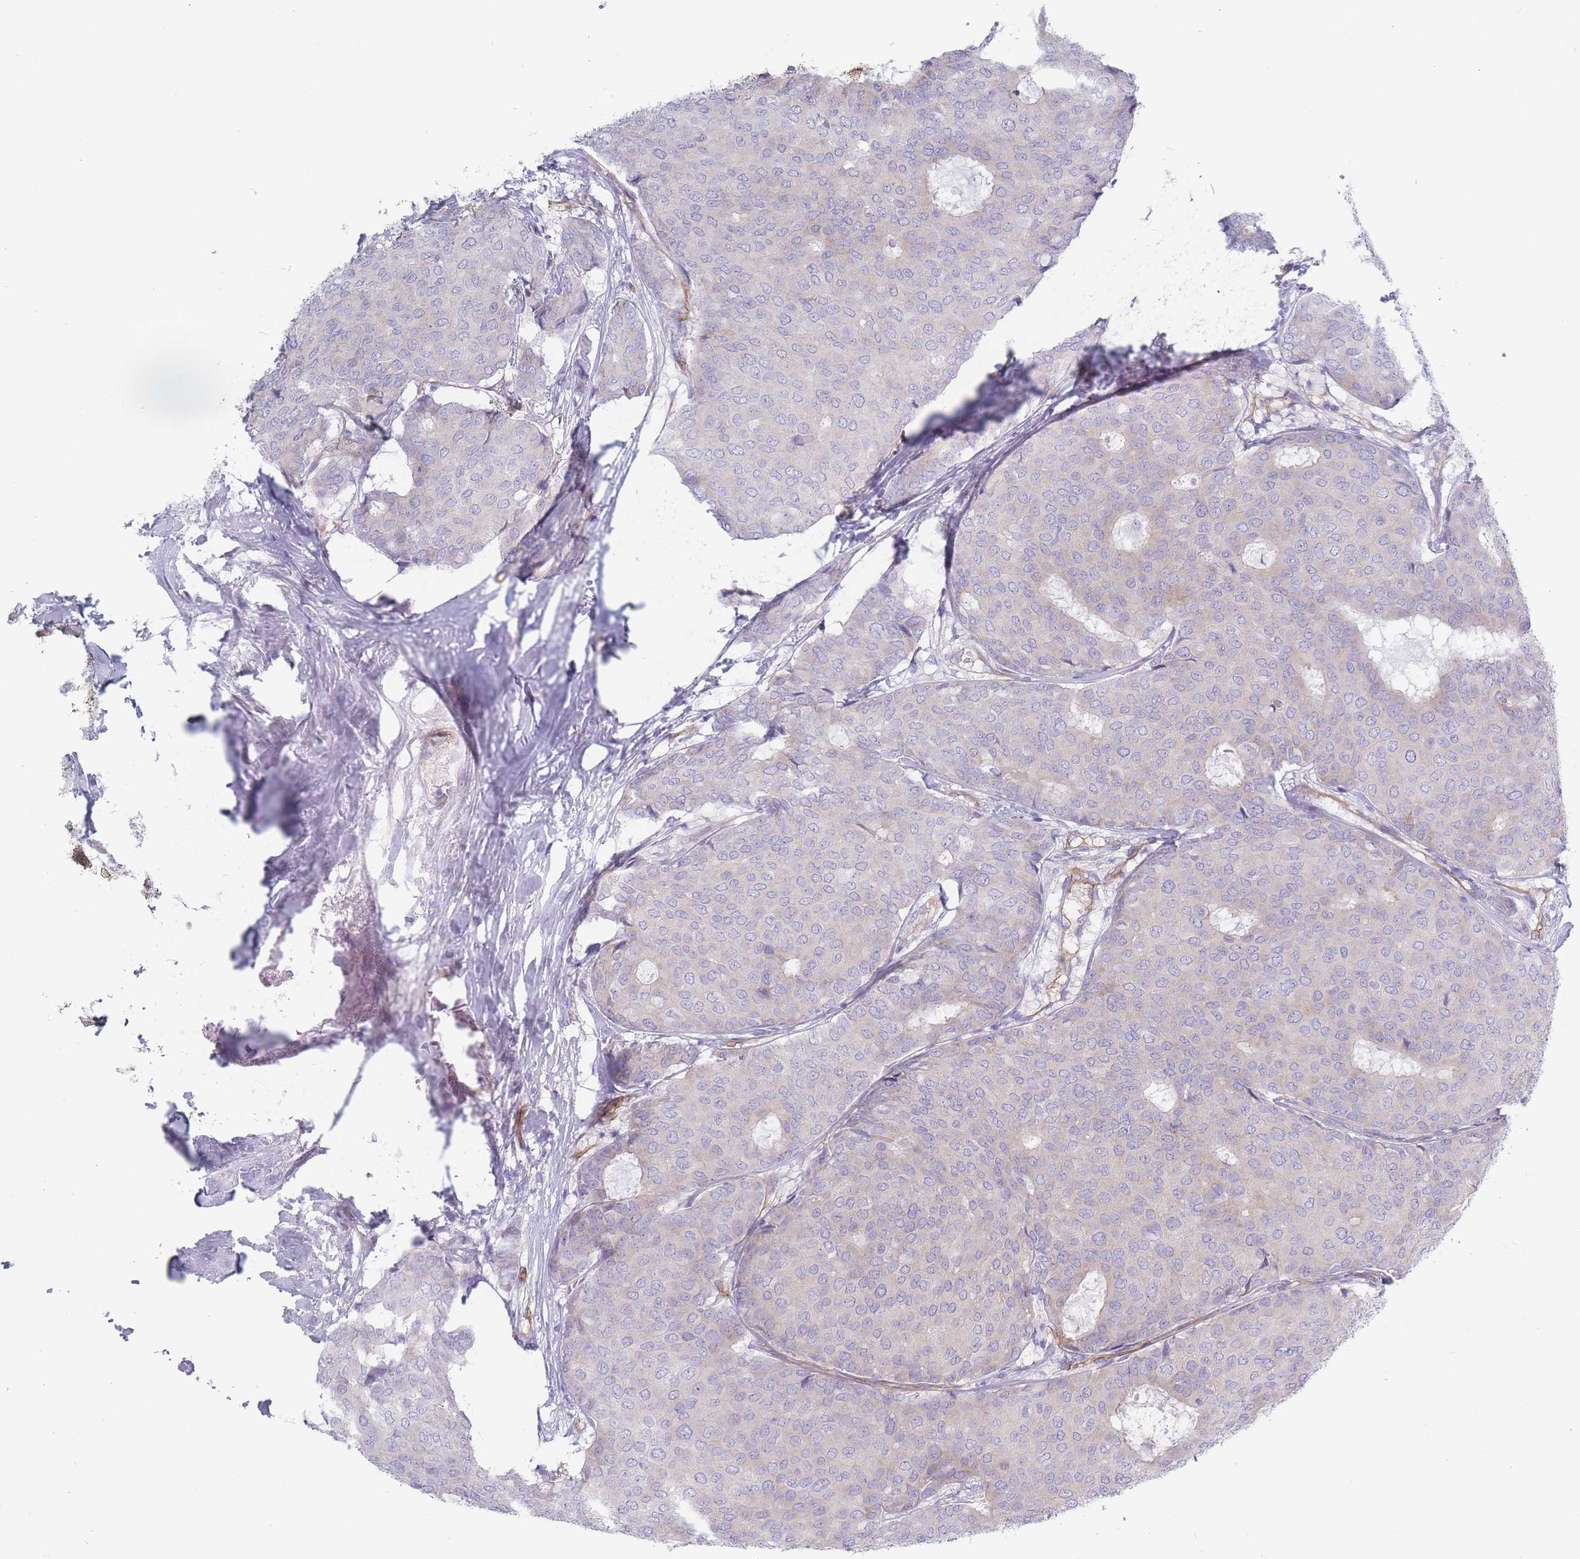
{"staining": {"intensity": "negative", "quantity": "none", "location": "none"}, "tissue": "breast cancer", "cell_type": "Tumor cells", "image_type": "cancer", "snomed": [{"axis": "morphology", "description": "Duct carcinoma"}, {"axis": "topography", "description": "Breast"}], "caption": "High magnification brightfield microscopy of breast cancer stained with DAB (3,3'-diaminobenzidine) (brown) and counterstained with hematoxylin (blue): tumor cells show no significant positivity.", "gene": "PLPP1", "patient": {"sex": "female", "age": 75}}